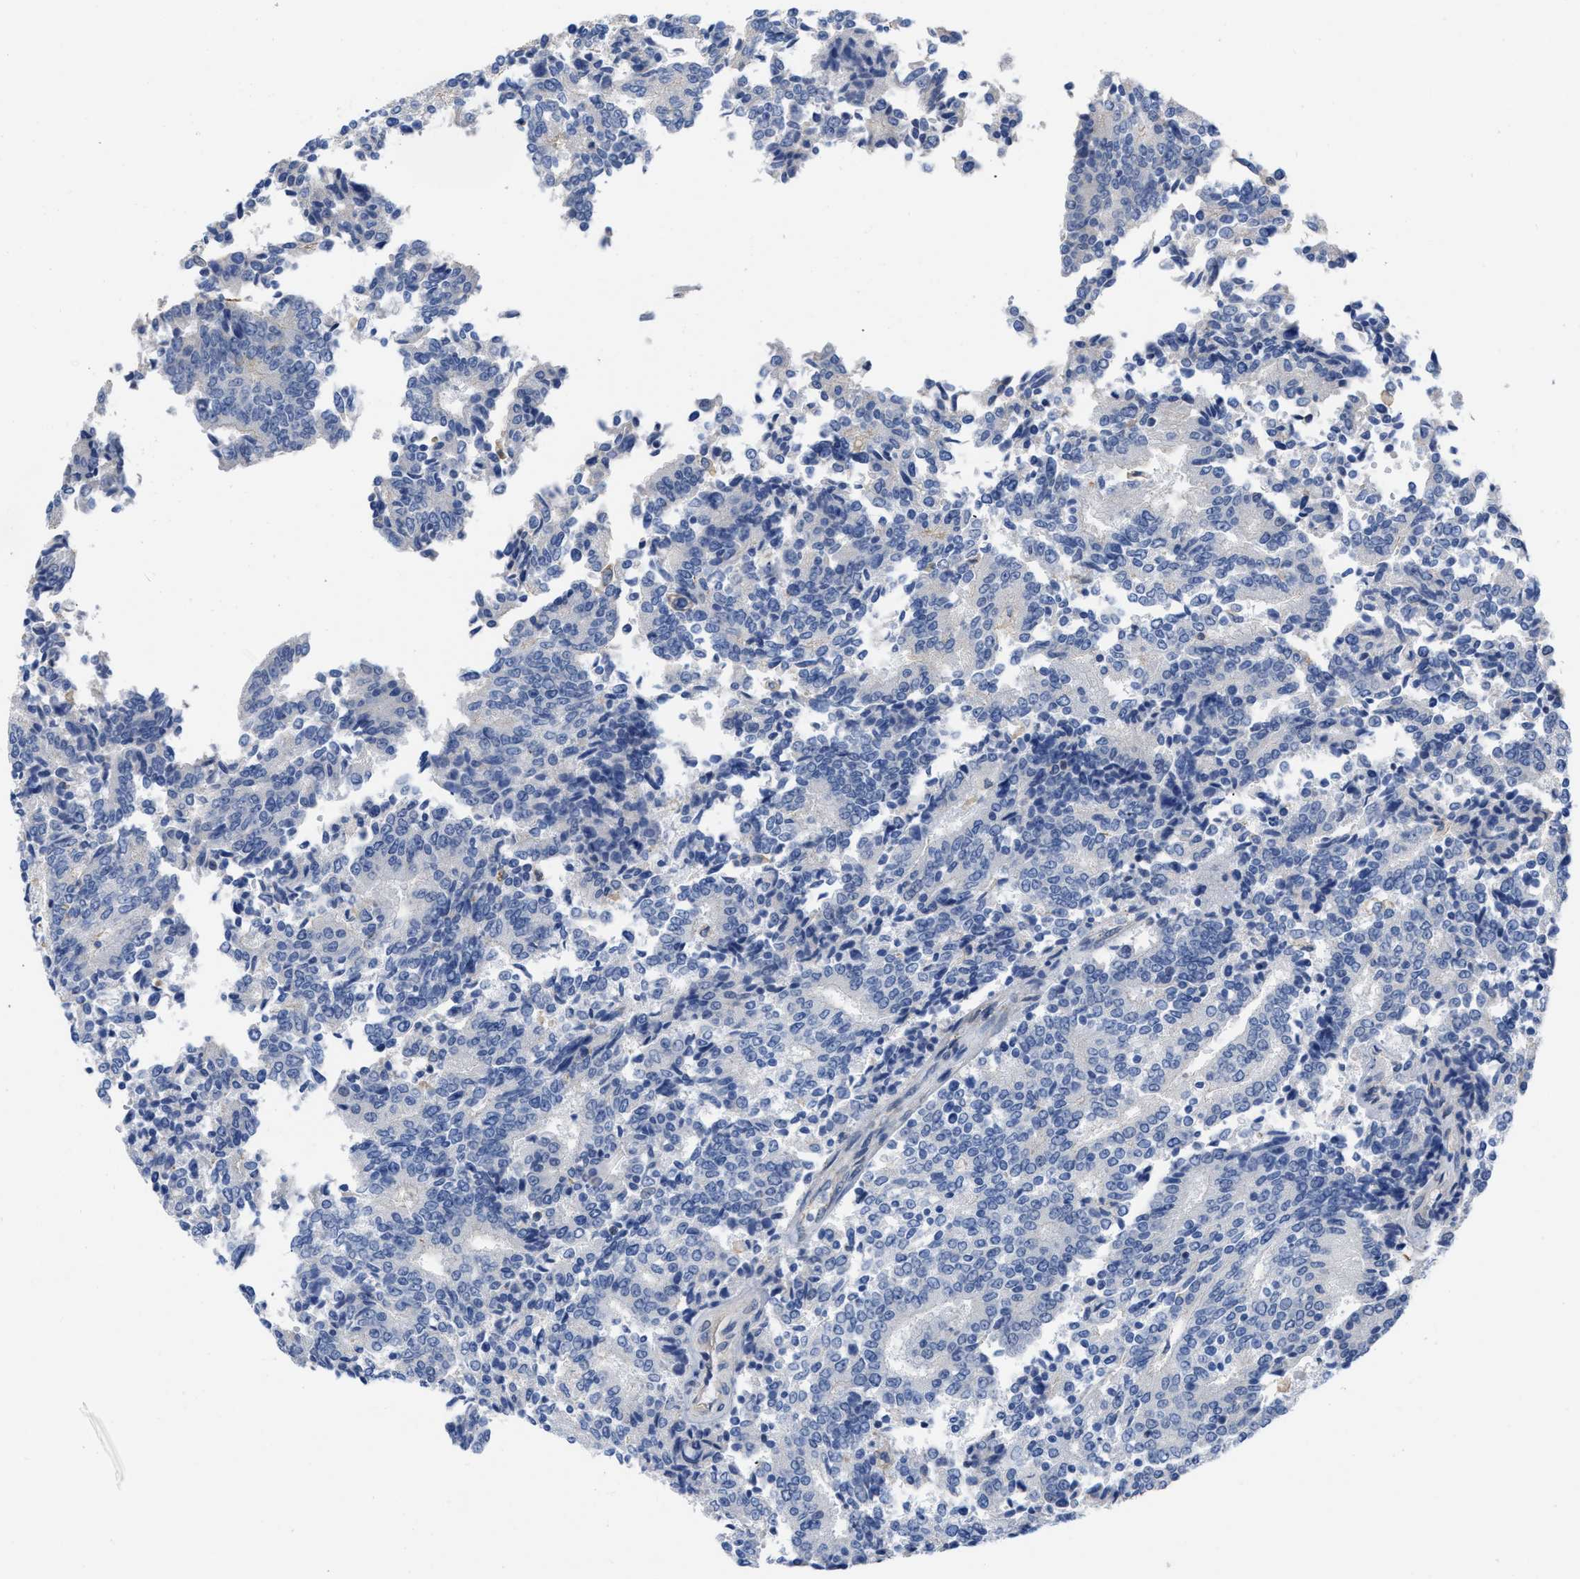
{"staining": {"intensity": "negative", "quantity": "none", "location": "none"}, "tissue": "prostate cancer", "cell_type": "Tumor cells", "image_type": "cancer", "snomed": [{"axis": "morphology", "description": "Normal tissue, NOS"}, {"axis": "morphology", "description": "Adenocarcinoma, High grade"}, {"axis": "topography", "description": "Prostate"}, {"axis": "topography", "description": "Seminal veicle"}], "caption": "This is a micrograph of immunohistochemistry (IHC) staining of prostate cancer, which shows no positivity in tumor cells.", "gene": "TMEM131", "patient": {"sex": "male", "age": 55}}